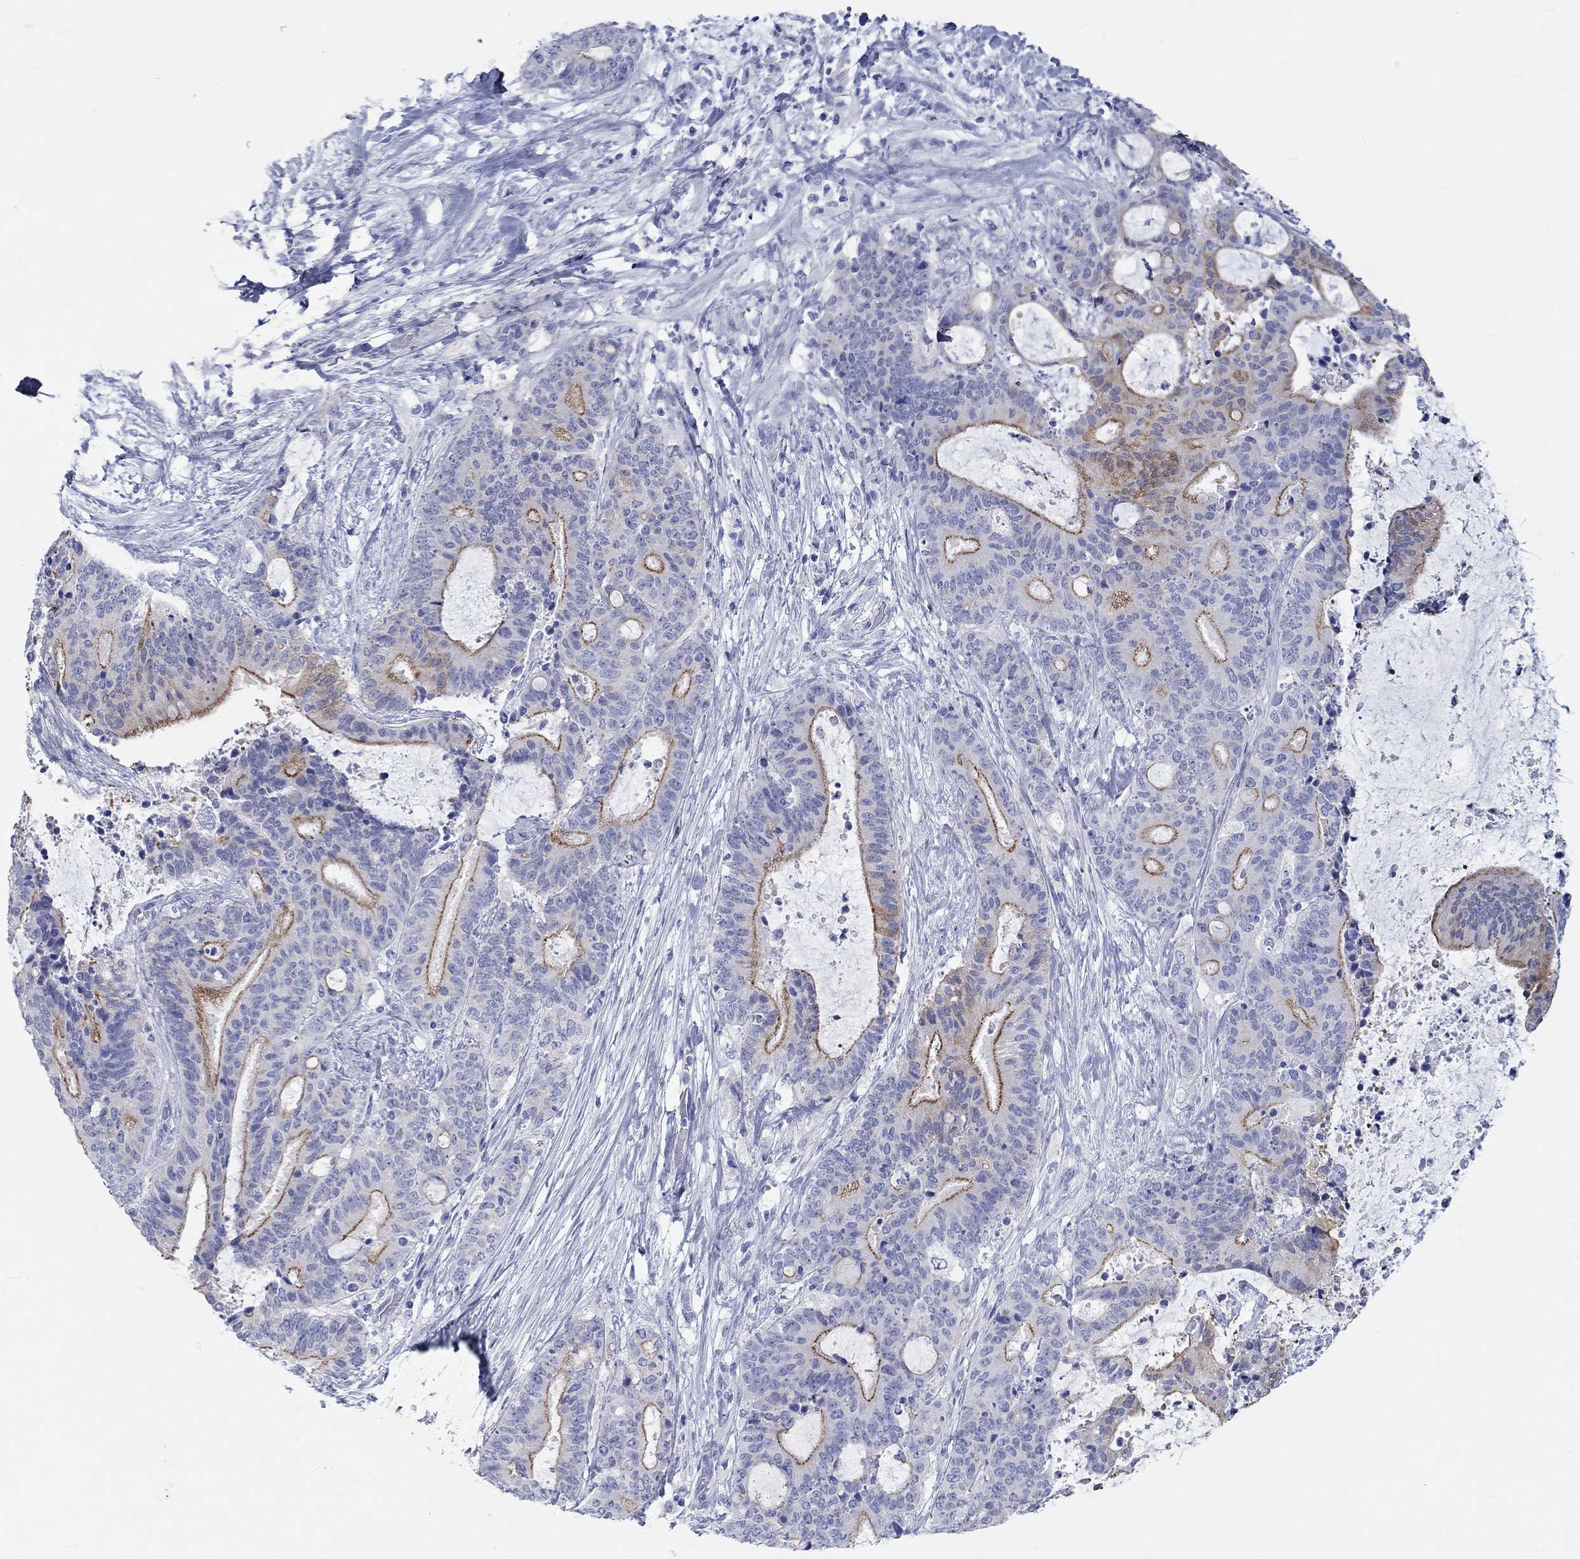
{"staining": {"intensity": "strong", "quantity": "<25%", "location": "cytoplasmic/membranous"}, "tissue": "liver cancer", "cell_type": "Tumor cells", "image_type": "cancer", "snomed": [{"axis": "morphology", "description": "Cholangiocarcinoma"}, {"axis": "topography", "description": "Liver"}], "caption": "Immunohistochemistry micrograph of human liver cancer stained for a protein (brown), which displays medium levels of strong cytoplasmic/membranous expression in approximately <25% of tumor cells.", "gene": "SPATA9", "patient": {"sex": "female", "age": 73}}